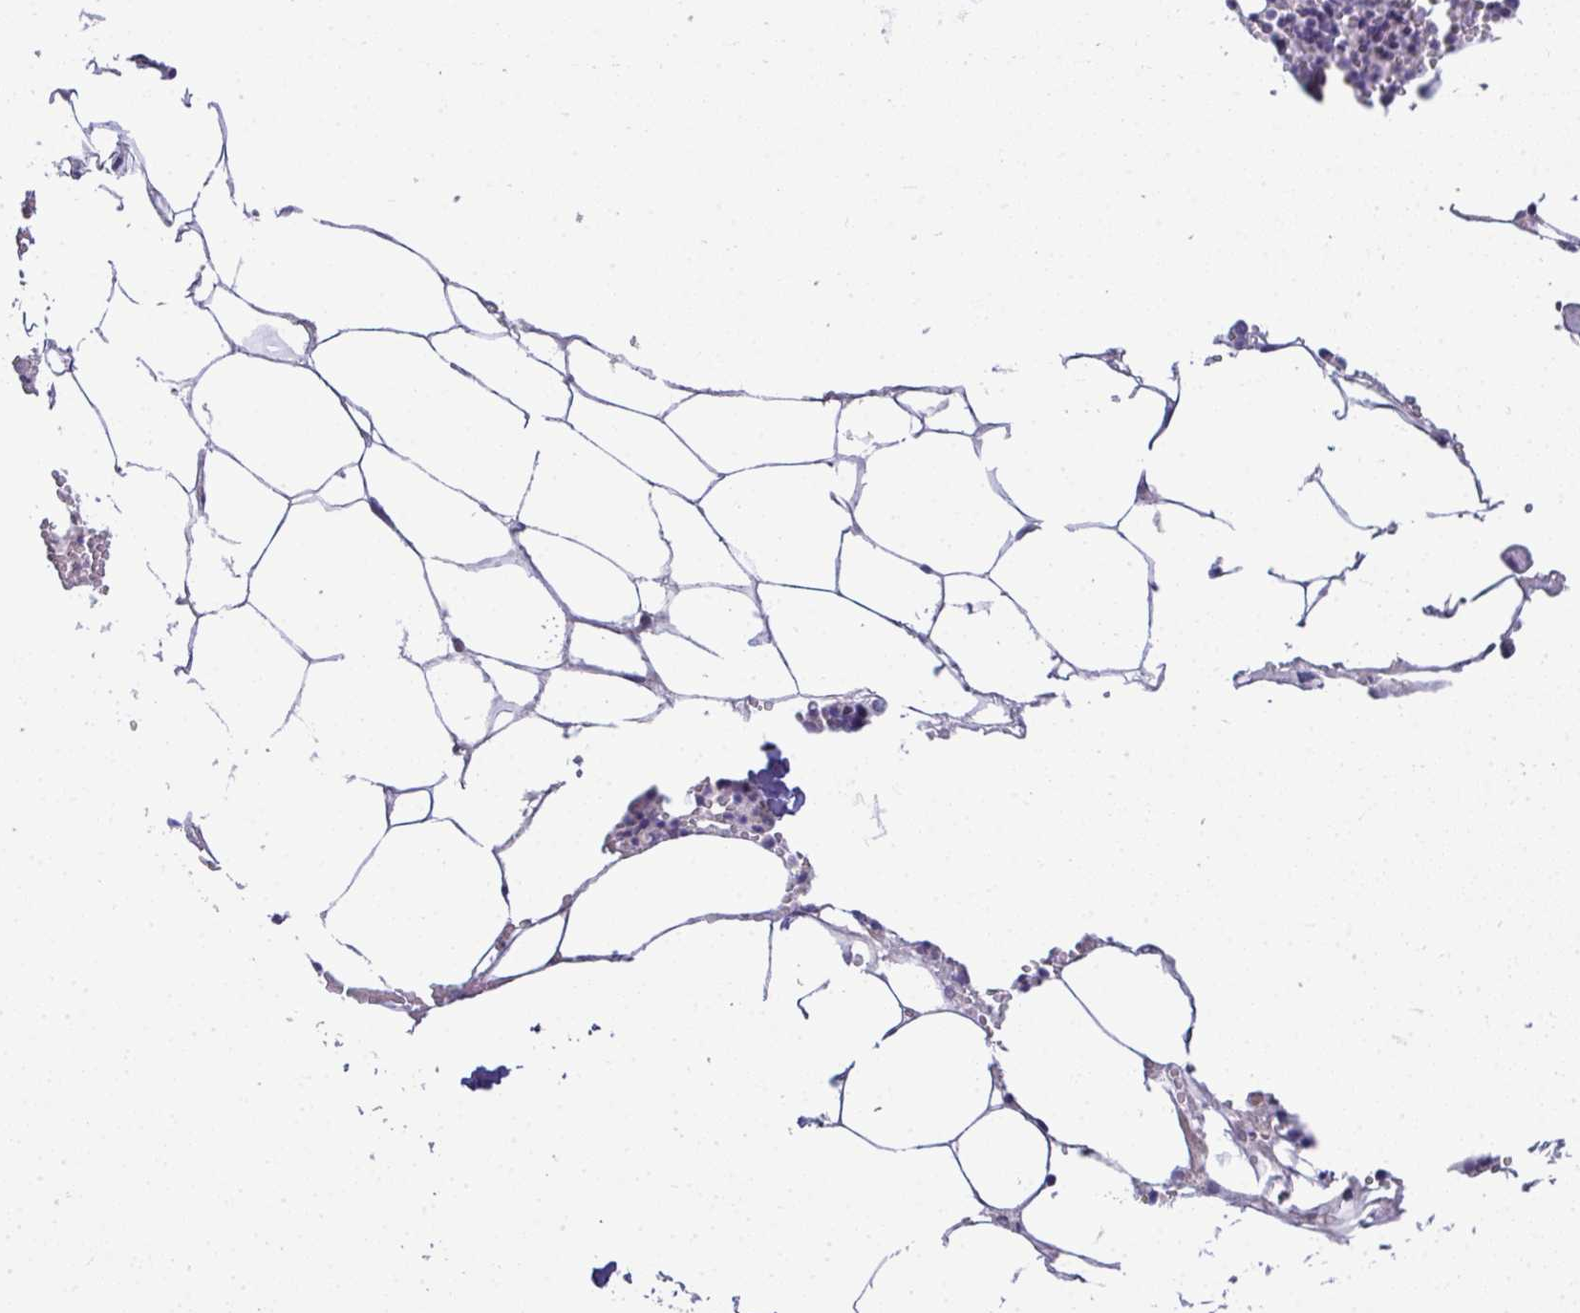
{"staining": {"intensity": "negative", "quantity": "none", "location": "none"}, "tissue": "bone marrow", "cell_type": "Hematopoietic cells", "image_type": "normal", "snomed": [{"axis": "morphology", "description": "Normal tissue, NOS"}, {"axis": "topography", "description": "Bone marrow"}], "caption": "Immunohistochemistry (IHC) histopathology image of benign bone marrow stained for a protein (brown), which exhibits no staining in hematopoietic cells.", "gene": "NT5C1A", "patient": {"sex": "male", "age": 54}}